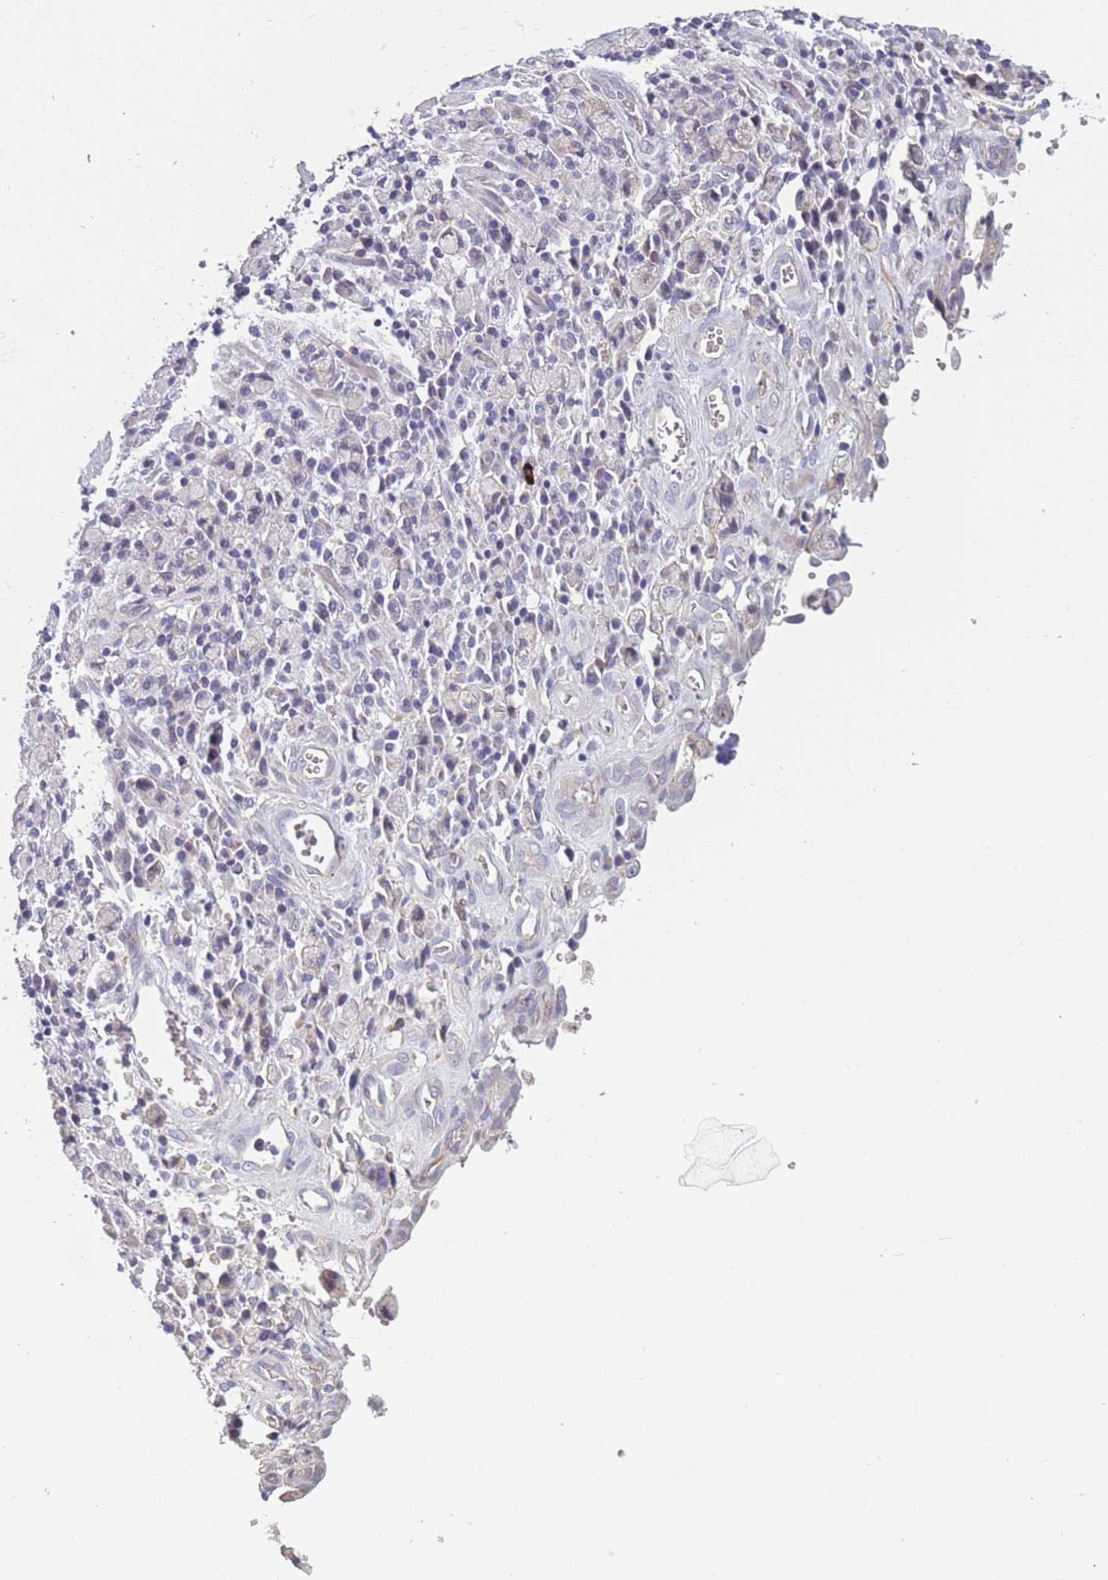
{"staining": {"intensity": "negative", "quantity": "none", "location": "none"}, "tissue": "stomach cancer", "cell_type": "Tumor cells", "image_type": "cancer", "snomed": [{"axis": "morphology", "description": "Adenocarcinoma, NOS"}, {"axis": "topography", "description": "Stomach"}], "caption": "Tumor cells are negative for brown protein staining in stomach cancer.", "gene": "FAM83F", "patient": {"sex": "male", "age": 77}}